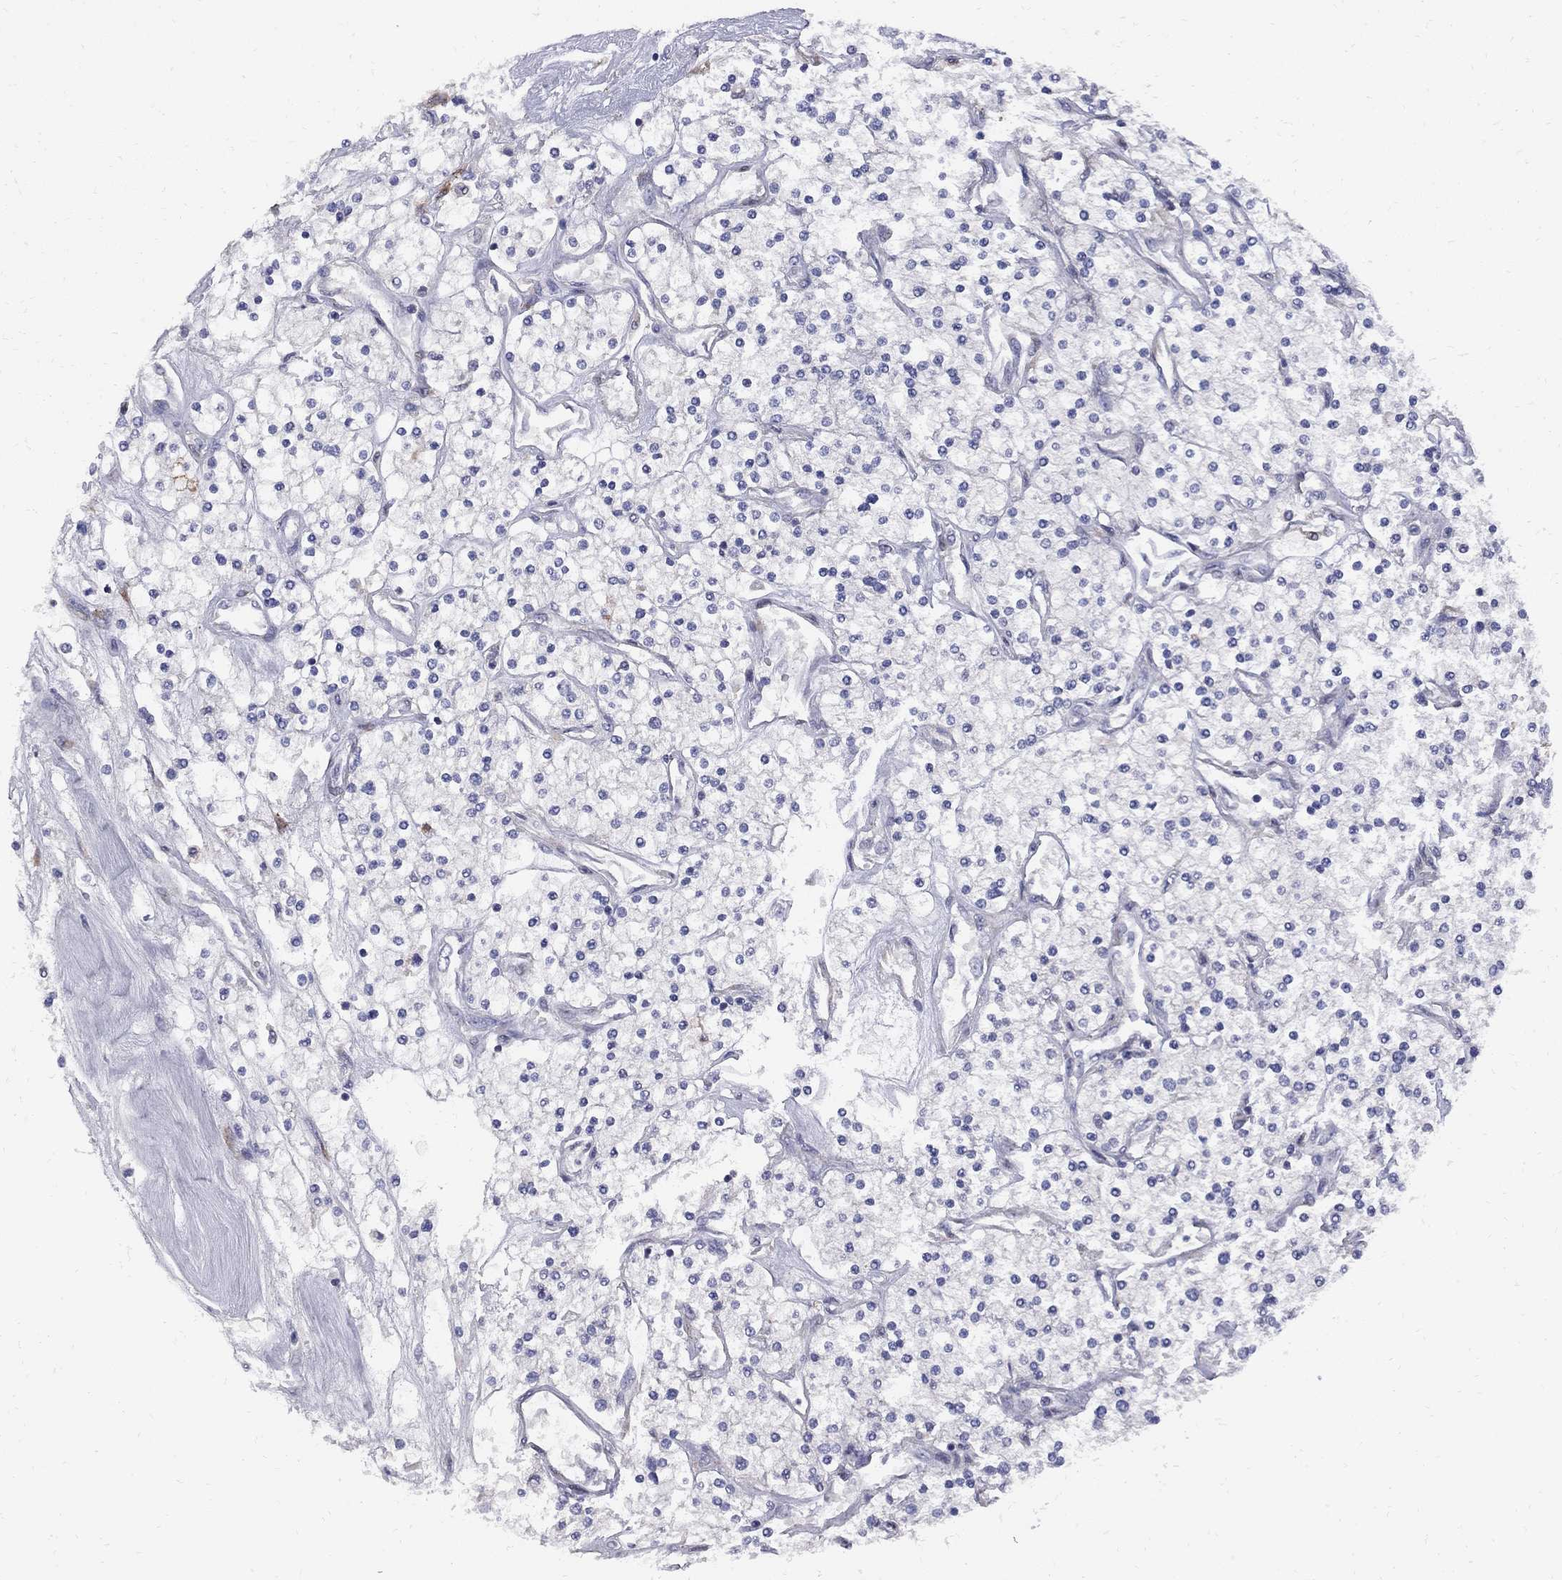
{"staining": {"intensity": "negative", "quantity": "none", "location": "none"}, "tissue": "renal cancer", "cell_type": "Tumor cells", "image_type": "cancer", "snomed": [{"axis": "morphology", "description": "Adenocarcinoma, NOS"}, {"axis": "topography", "description": "Kidney"}], "caption": "Adenocarcinoma (renal) stained for a protein using IHC shows no expression tumor cells.", "gene": "MTHFR", "patient": {"sex": "male", "age": 80}}